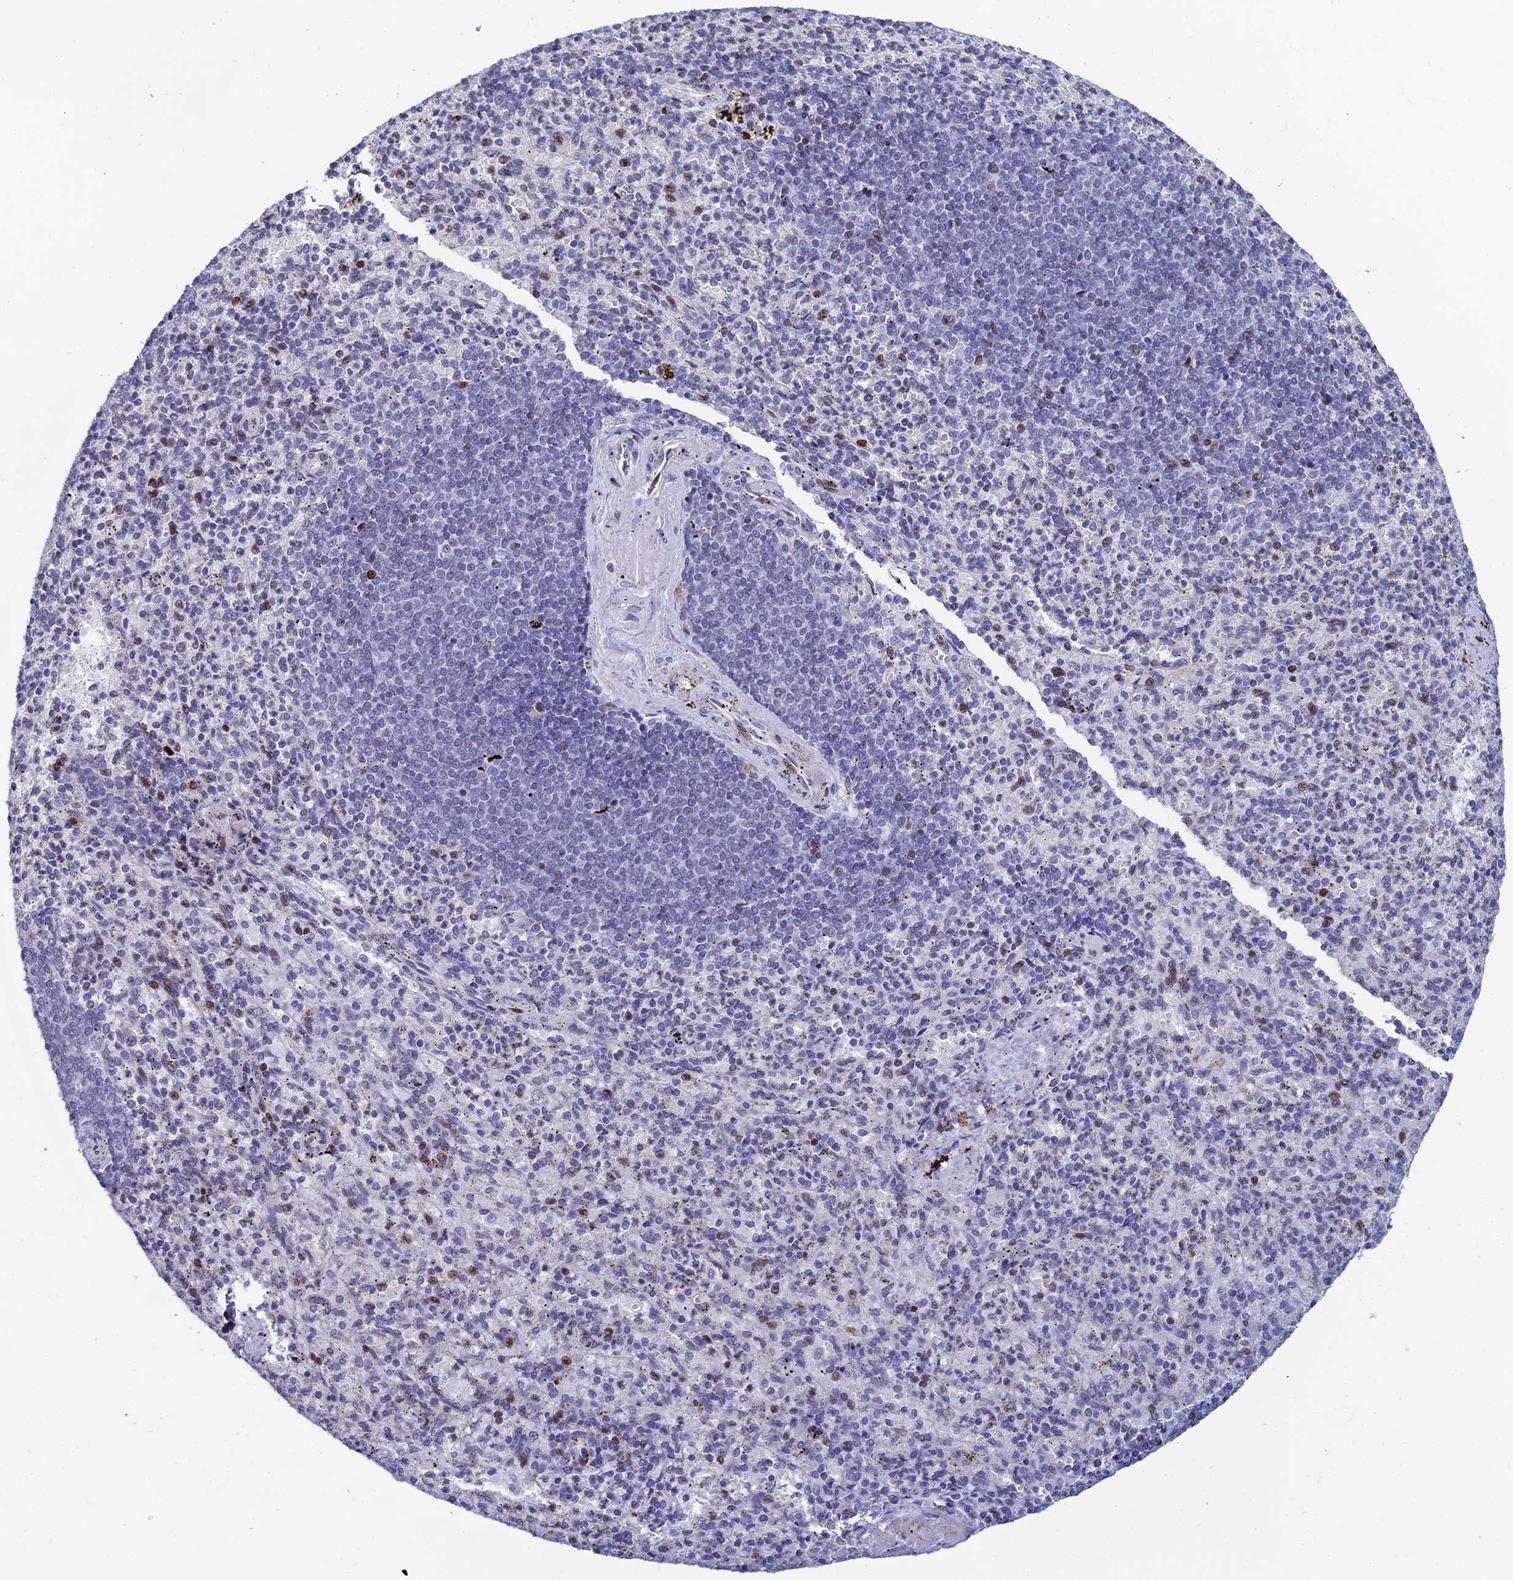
{"staining": {"intensity": "moderate", "quantity": "<25%", "location": "nuclear"}, "tissue": "spleen", "cell_type": "Cells in red pulp", "image_type": "normal", "snomed": [{"axis": "morphology", "description": "Normal tissue, NOS"}, {"axis": "topography", "description": "Spleen"}], "caption": "Immunohistochemical staining of unremarkable human spleen exhibits moderate nuclear protein positivity in about <25% of cells in red pulp.", "gene": "TAF9B", "patient": {"sex": "female", "age": 74}}